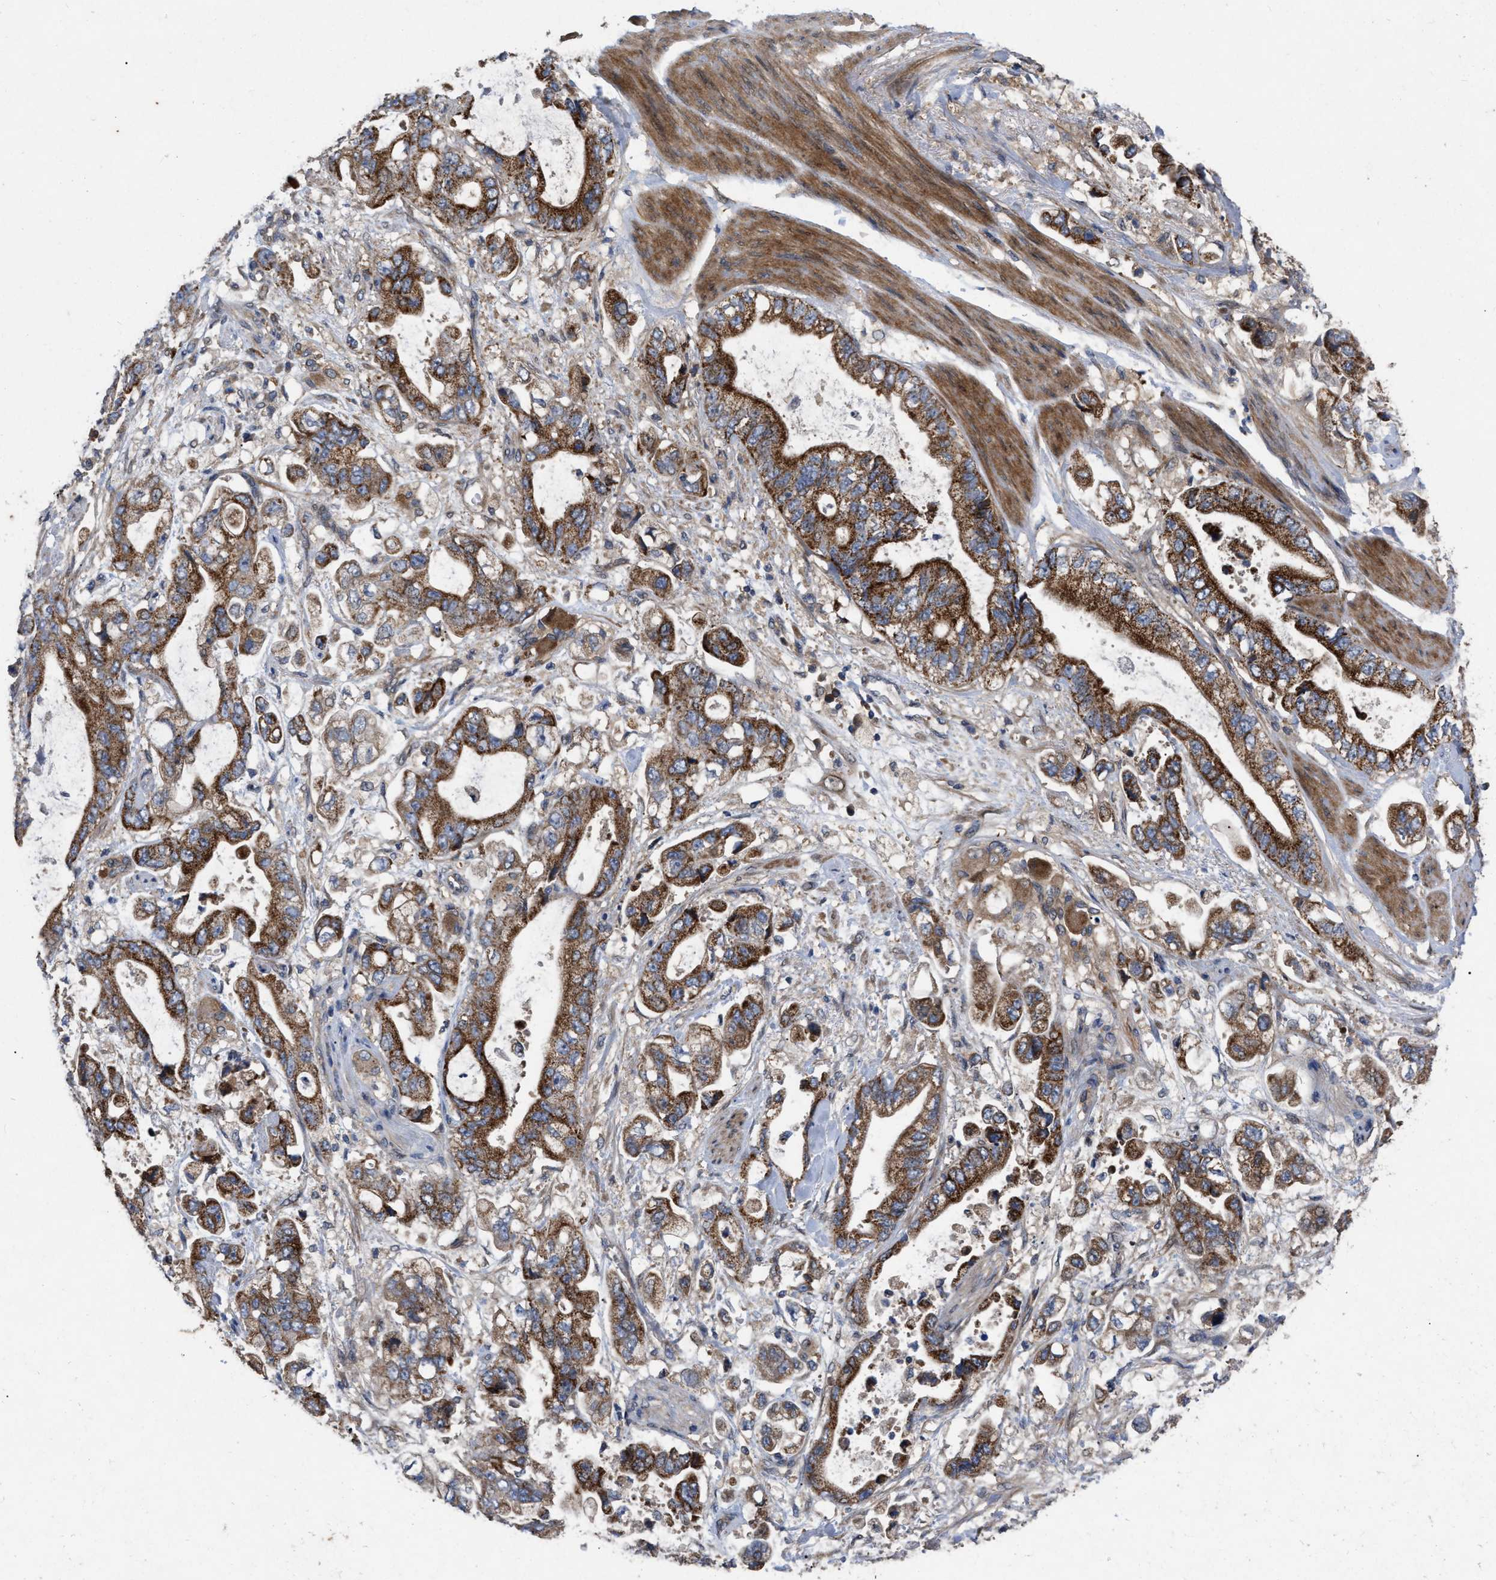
{"staining": {"intensity": "strong", "quantity": ">75%", "location": "cytoplasmic/membranous"}, "tissue": "stomach cancer", "cell_type": "Tumor cells", "image_type": "cancer", "snomed": [{"axis": "morphology", "description": "Normal tissue, NOS"}, {"axis": "morphology", "description": "Adenocarcinoma, NOS"}, {"axis": "topography", "description": "Stomach"}], "caption": "Stomach cancer (adenocarcinoma) was stained to show a protein in brown. There is high levels of strong cytoplasmic/membranous positivity in approximately >75% of tumor cells.", "gene": "CDKN2C", "patient": {"sex": "male", "age": 62}}